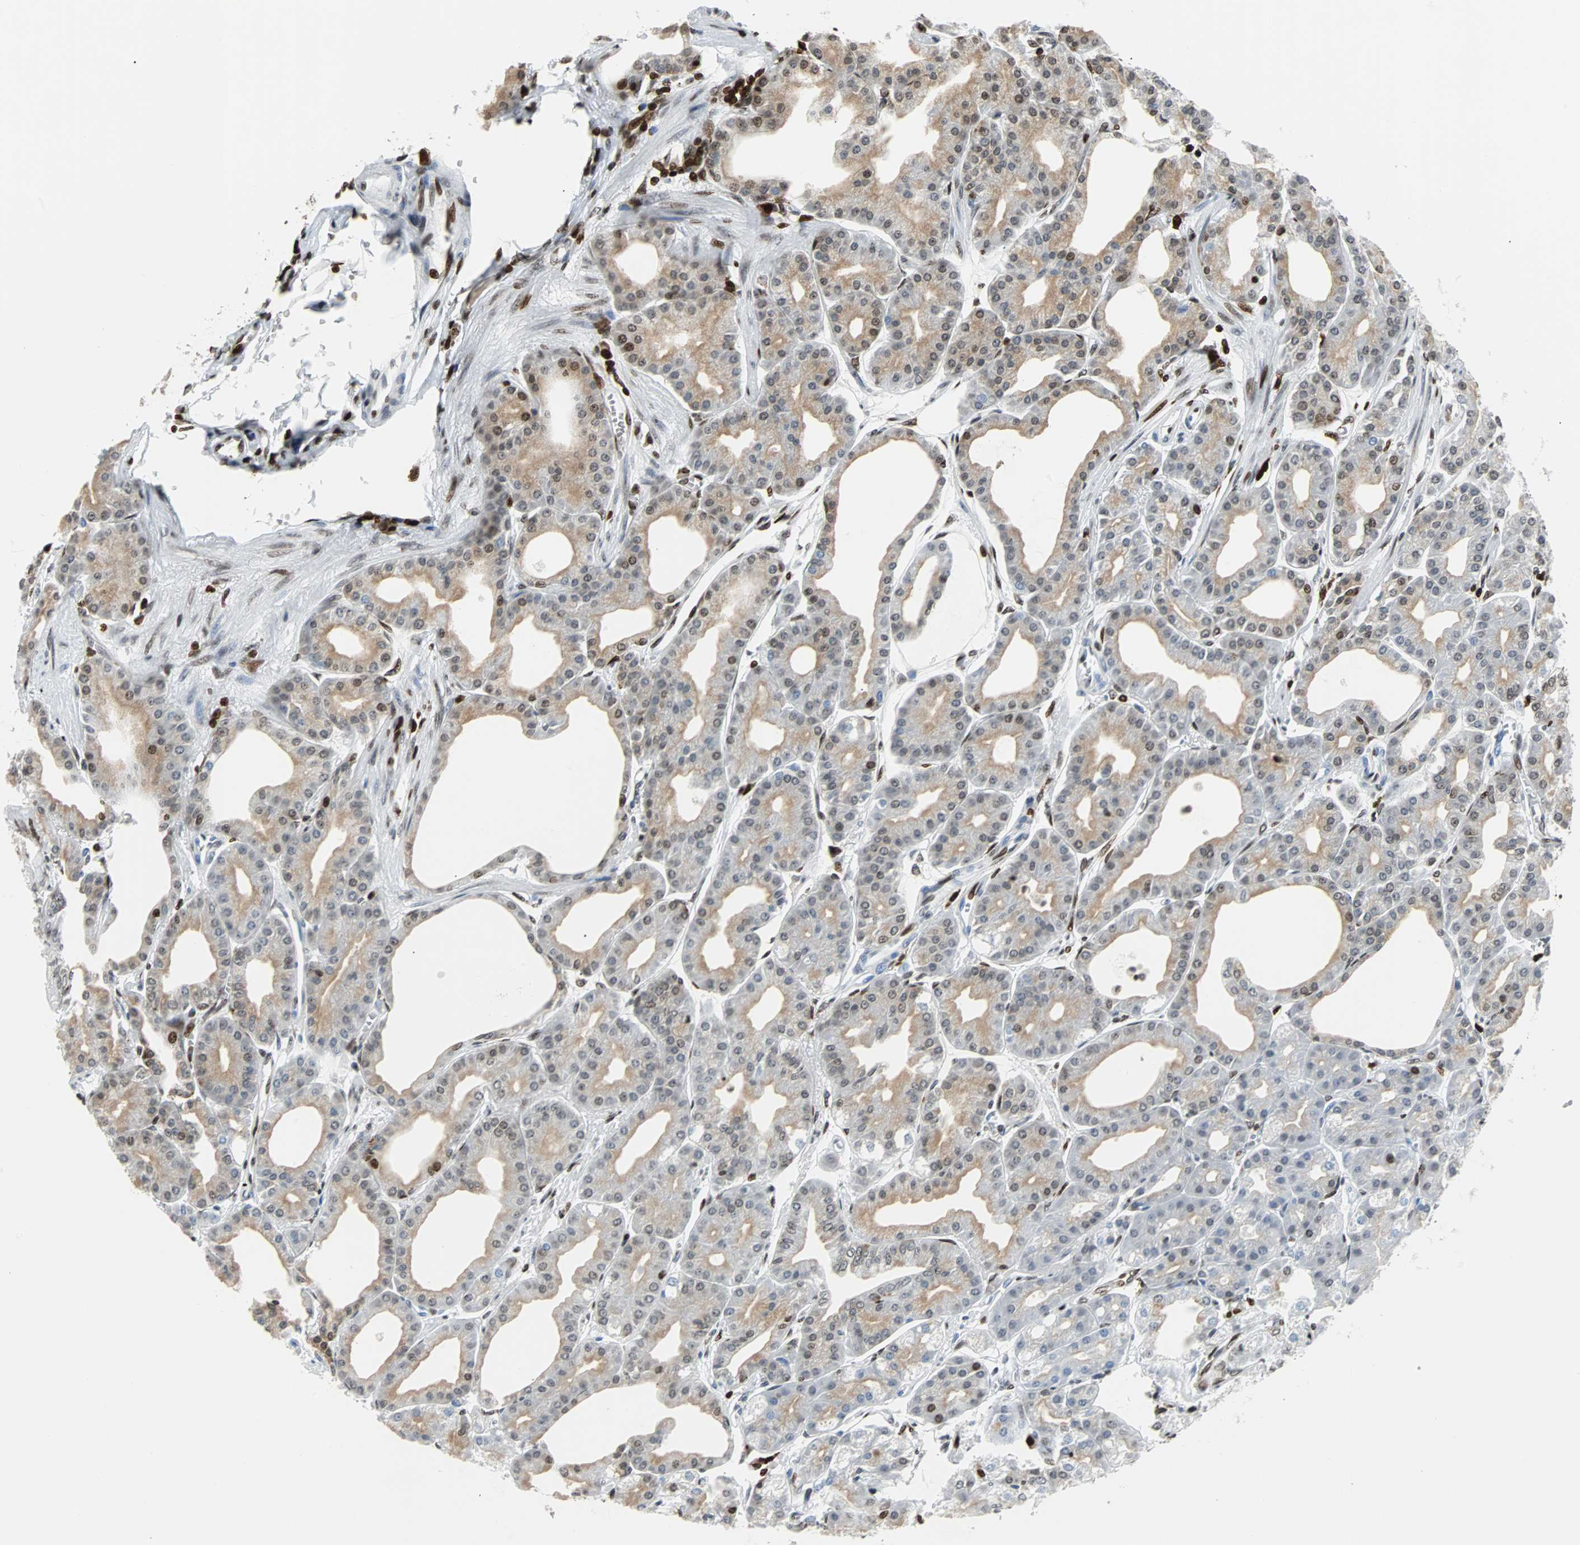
{"staining": {"intensity": "moderate", "quantity": "25%-75%", "location": "cytoplasmic/membranous,nuclear"}, "tissue": "stomach", "cell_type": "Glandular cells", "image_type": "normal", "snomed": [{"axis": "morphology", "description": "Normal tissue, NOS"}, {"axis": "topography", "description": "Stomach, lower"}], "caption": "Stomach stained with a brown dye shows moderate cytoplasmic/membranous,nuclear positive staining in approximately 25%-75% of glandular cells.", "gene": "ZNF131", "patient": {"sex": "male", "age": 71}}